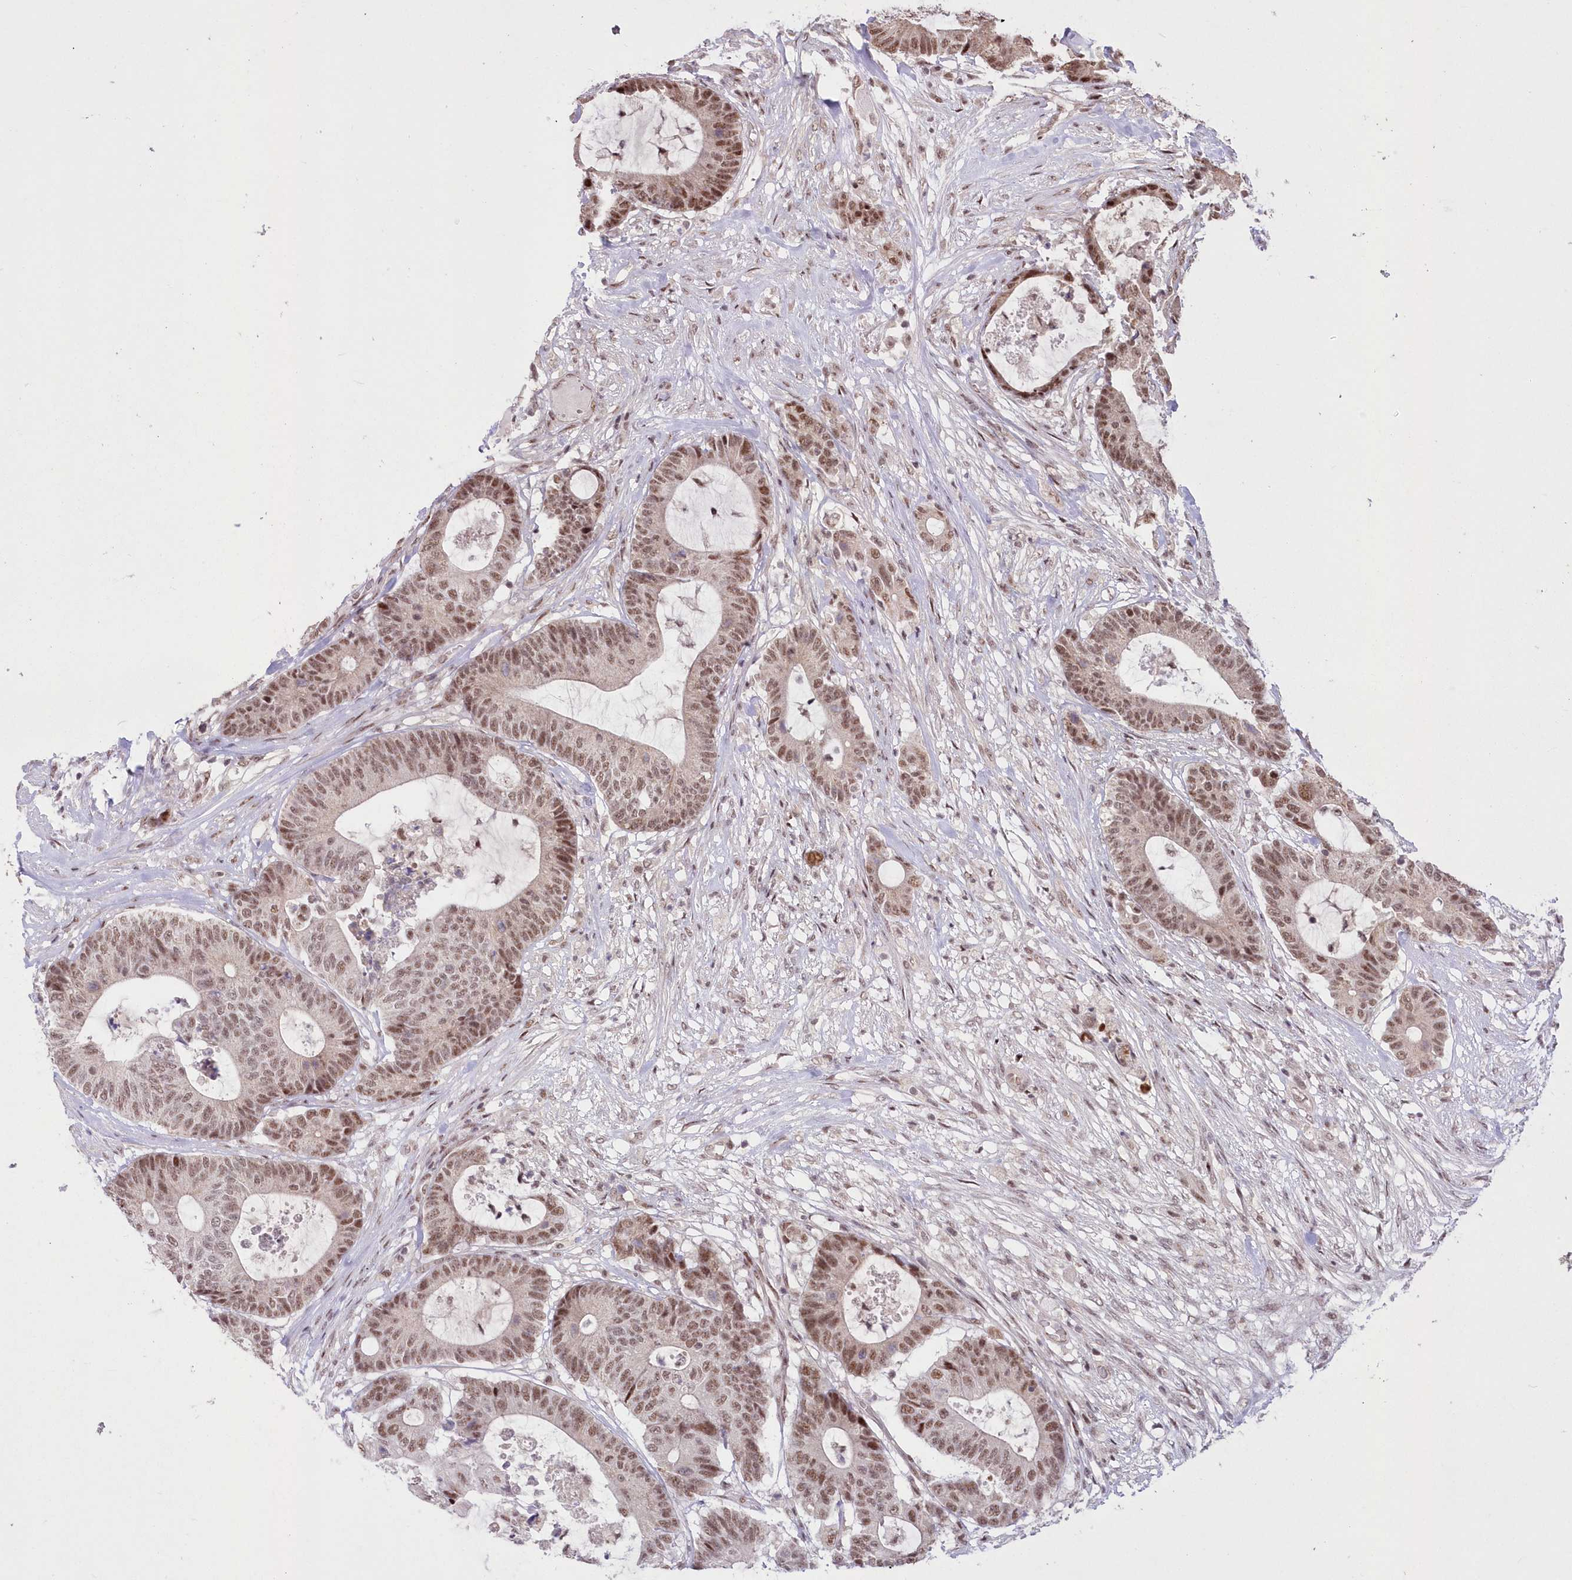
{"staining": {"intensity": "moderate", "quantity": ">75%", "location": "nuclear"}, "tissue": "colorectal cancer", "cell_type": "Tumor cells", "image_type": "cancer", "snomed": [{"axis": "morphology", "description": "Adenocarcinoma, NOS"}, {"axis": "topography", "description": "Colon"}], "caption": "A medium amount of moderate nuclear positivity is identified in approximately >75% of tumor cells in adenocarcinoma (colorectal) tissue. The staining is performed using DAB brown chromogen to label protein expression. The nuclei are counter-stained blue using hematoxylin.", "gene": "WBP1L", "patient": {"sex": "female", "age": 84}}